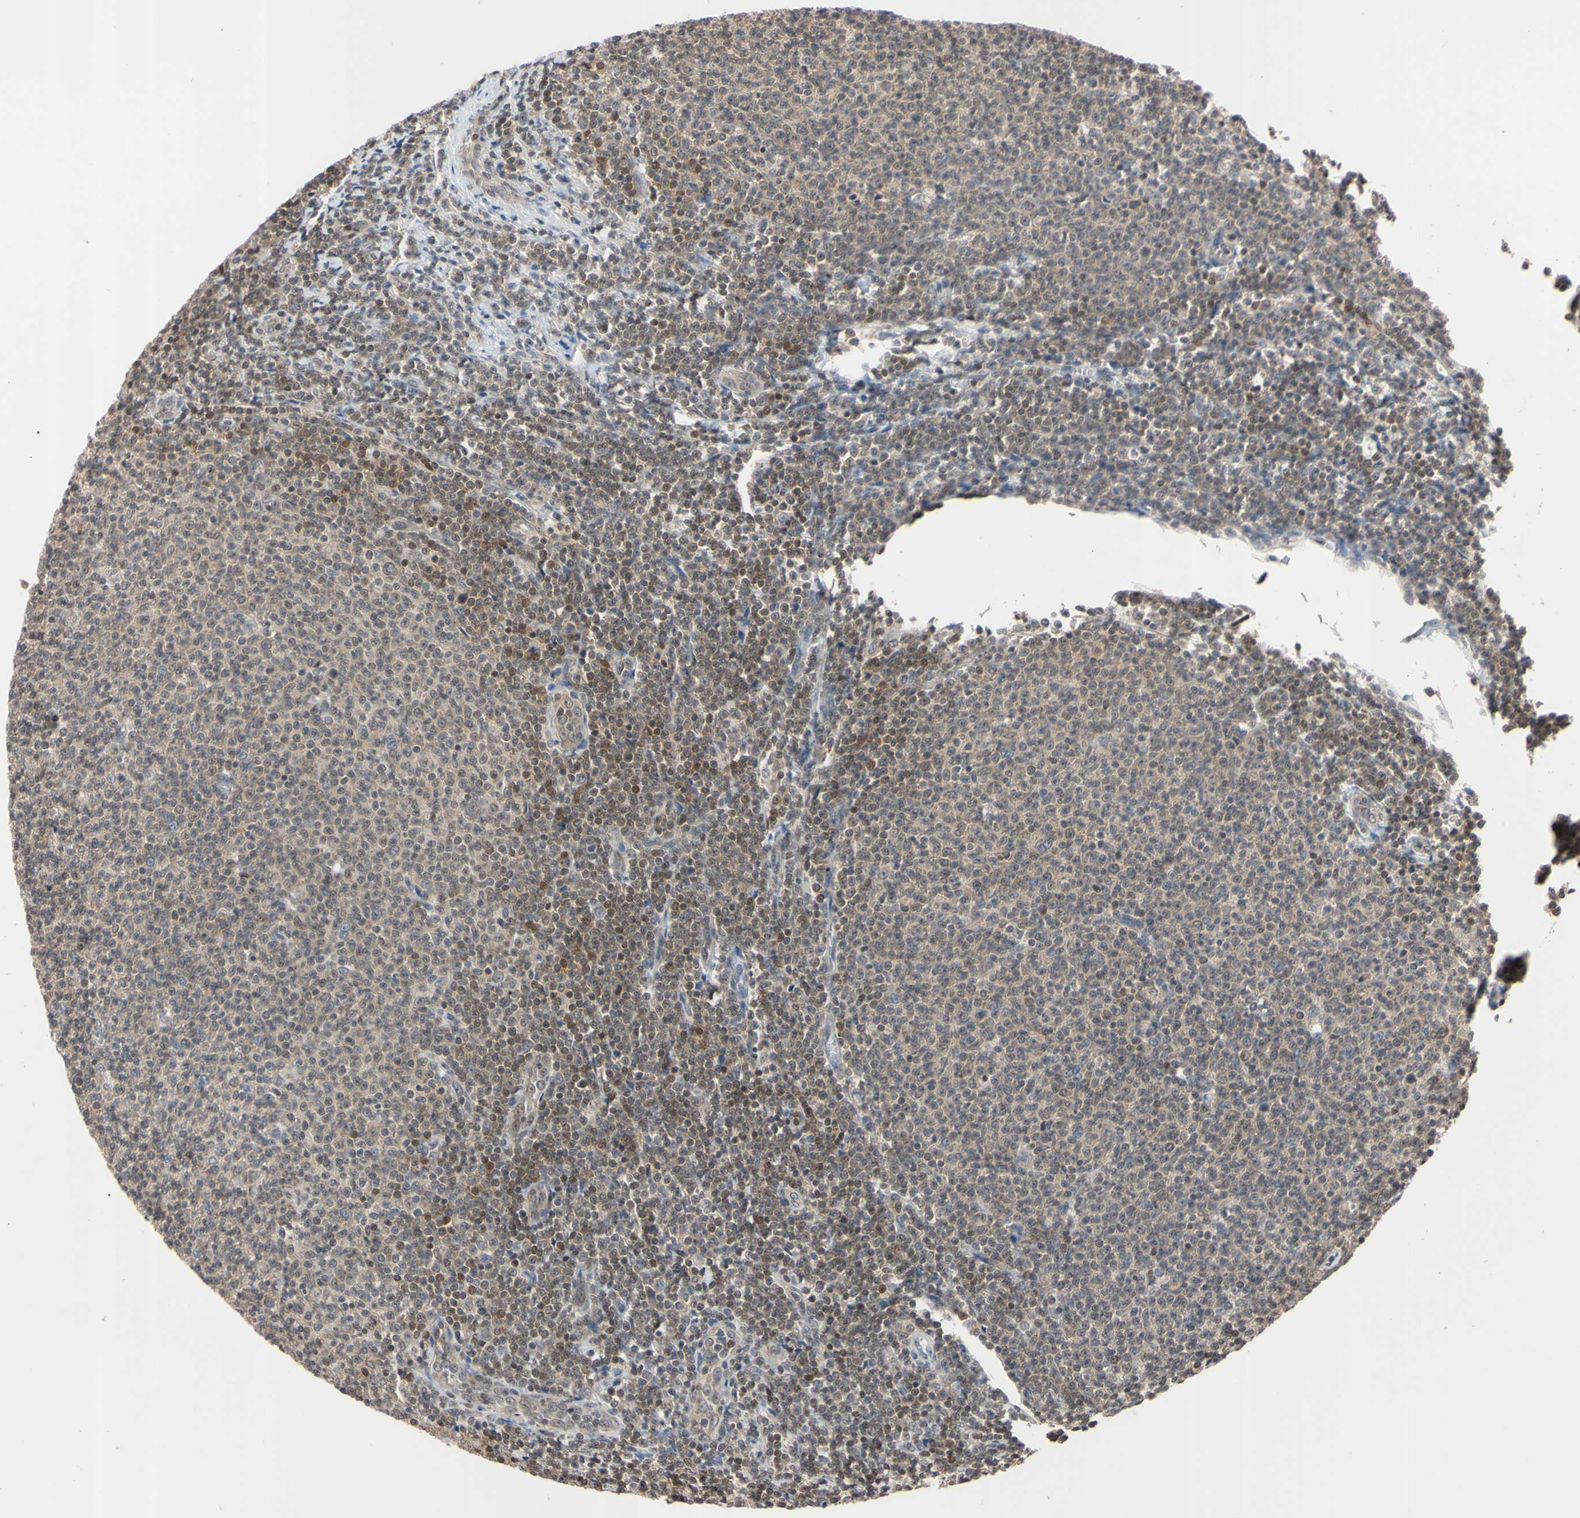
{"staining": {"intensity": "weak", "quantity": ">75%", "location": "cytoplasmic/membranous"}, "tissue": "lymphoma", "cell_type": "Tumor cells", "image_type": "cancer", "snomed": [{"axis": "morphology", "description": "Malignant lymphoma, non-Hodgkin's type, Low grade"}, {"axis": "topography", "description": "Lymph node"}], "caption": "DAB (3,3'-diaminobenzidine) immunohistochemical staining of malignant lymphoma, non-Hodgkin's type (low-grade) demonstrates weak cytoplasmic/membranous protein expression in about >75% of tumor cells.", "gene": "UBE2I", "patient": {"sex": "male", "age": 66}}